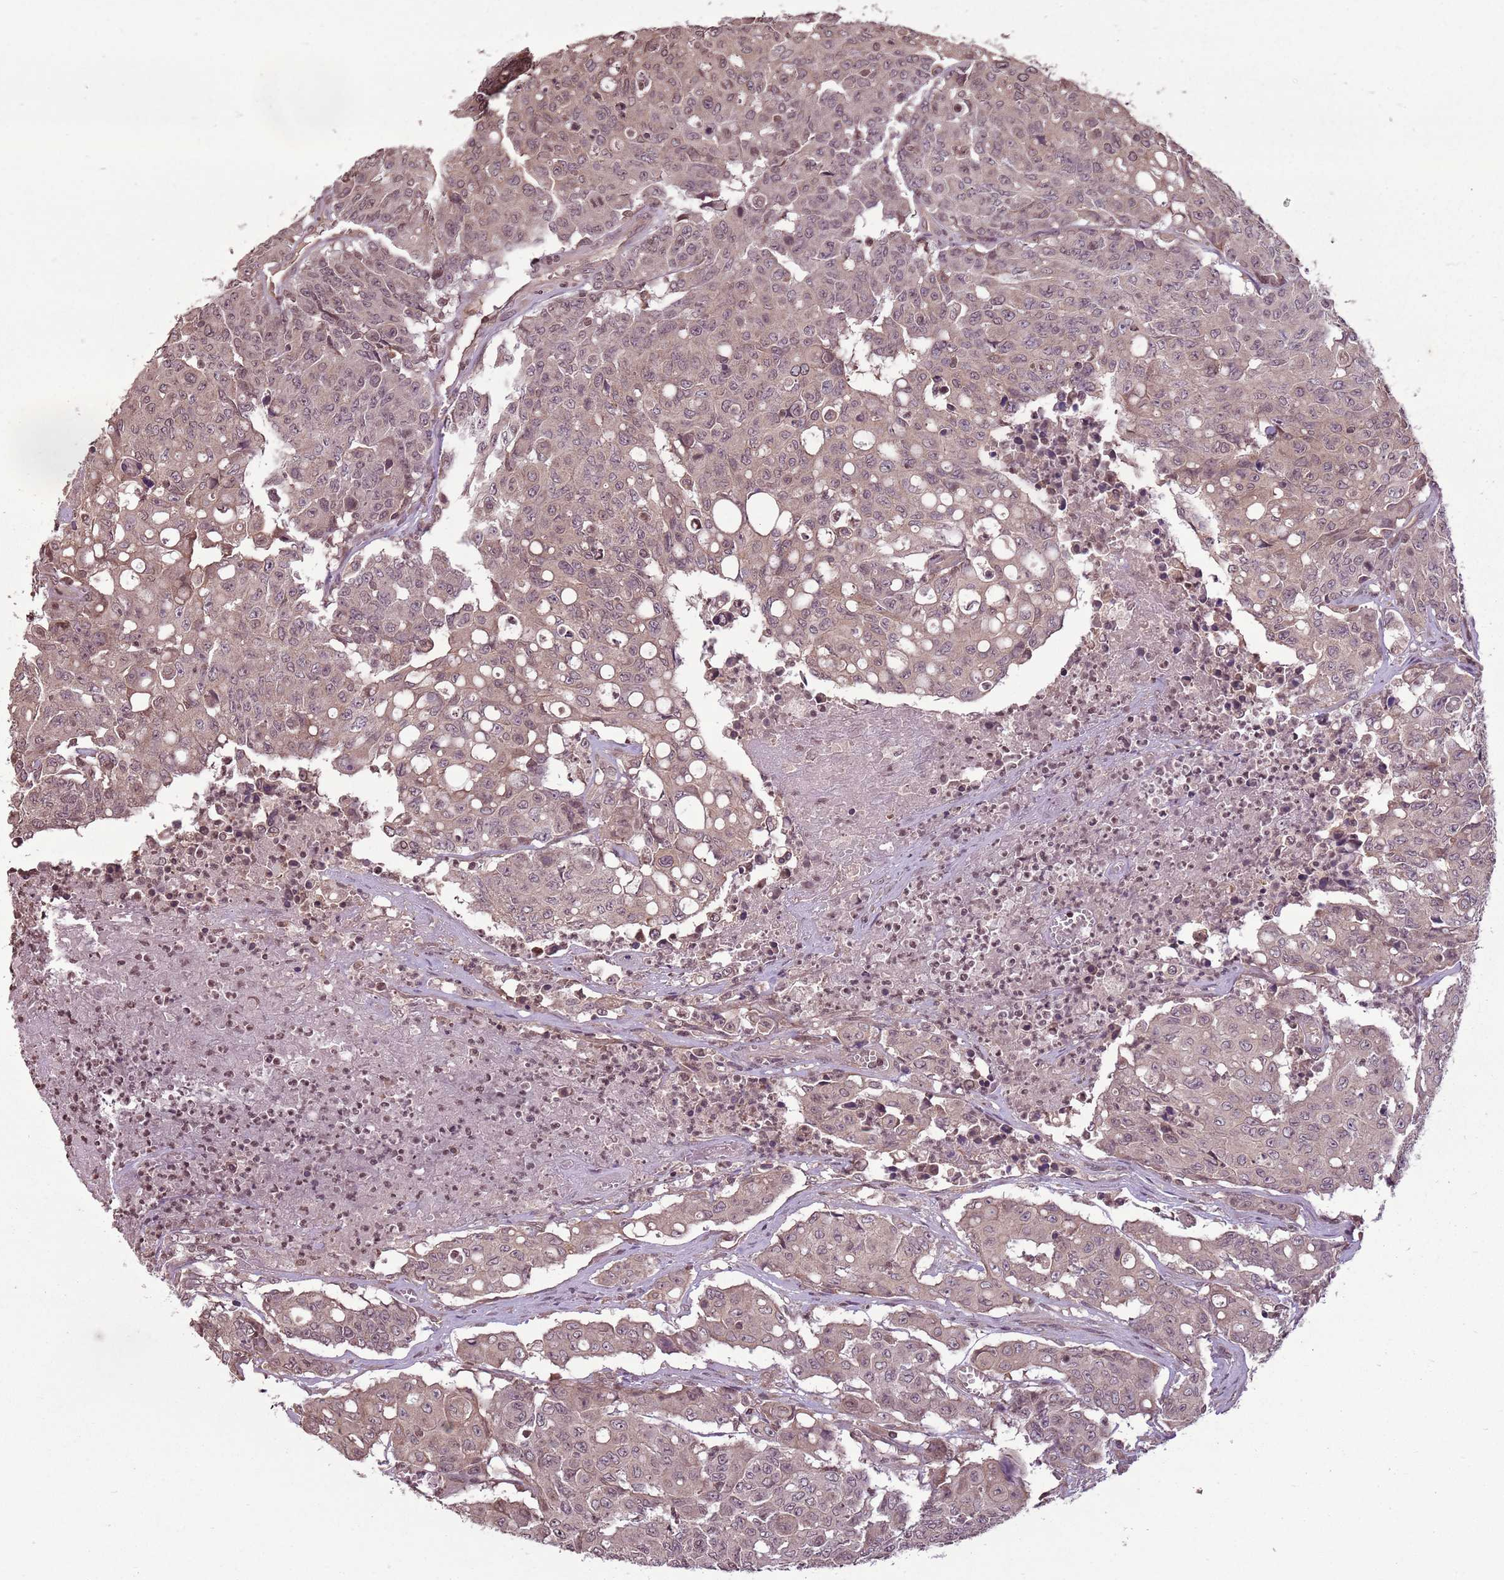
{"staining": {"intensity": "weak", "quantity": ">75%", "location": "cytoplasmic/membranous,nuclear"}, "tissue": "colorectal cancer", "cell_type": "Tumor cells", "image_type": "cancer", "snomed": [{"axis": "morphology", "description": "Adenocarcinoma, NOS"}, {"axis": "topography", "description": "Colon"}], "caption": "Protein expression analysis of adenocarcinoma (colorectal) displays weak cytoplasmic/membranous and nuclear expression in approximately >75% of tumor cells.", "gene": "CAPN9", "patient": {"sex": "male", "age": 51}}